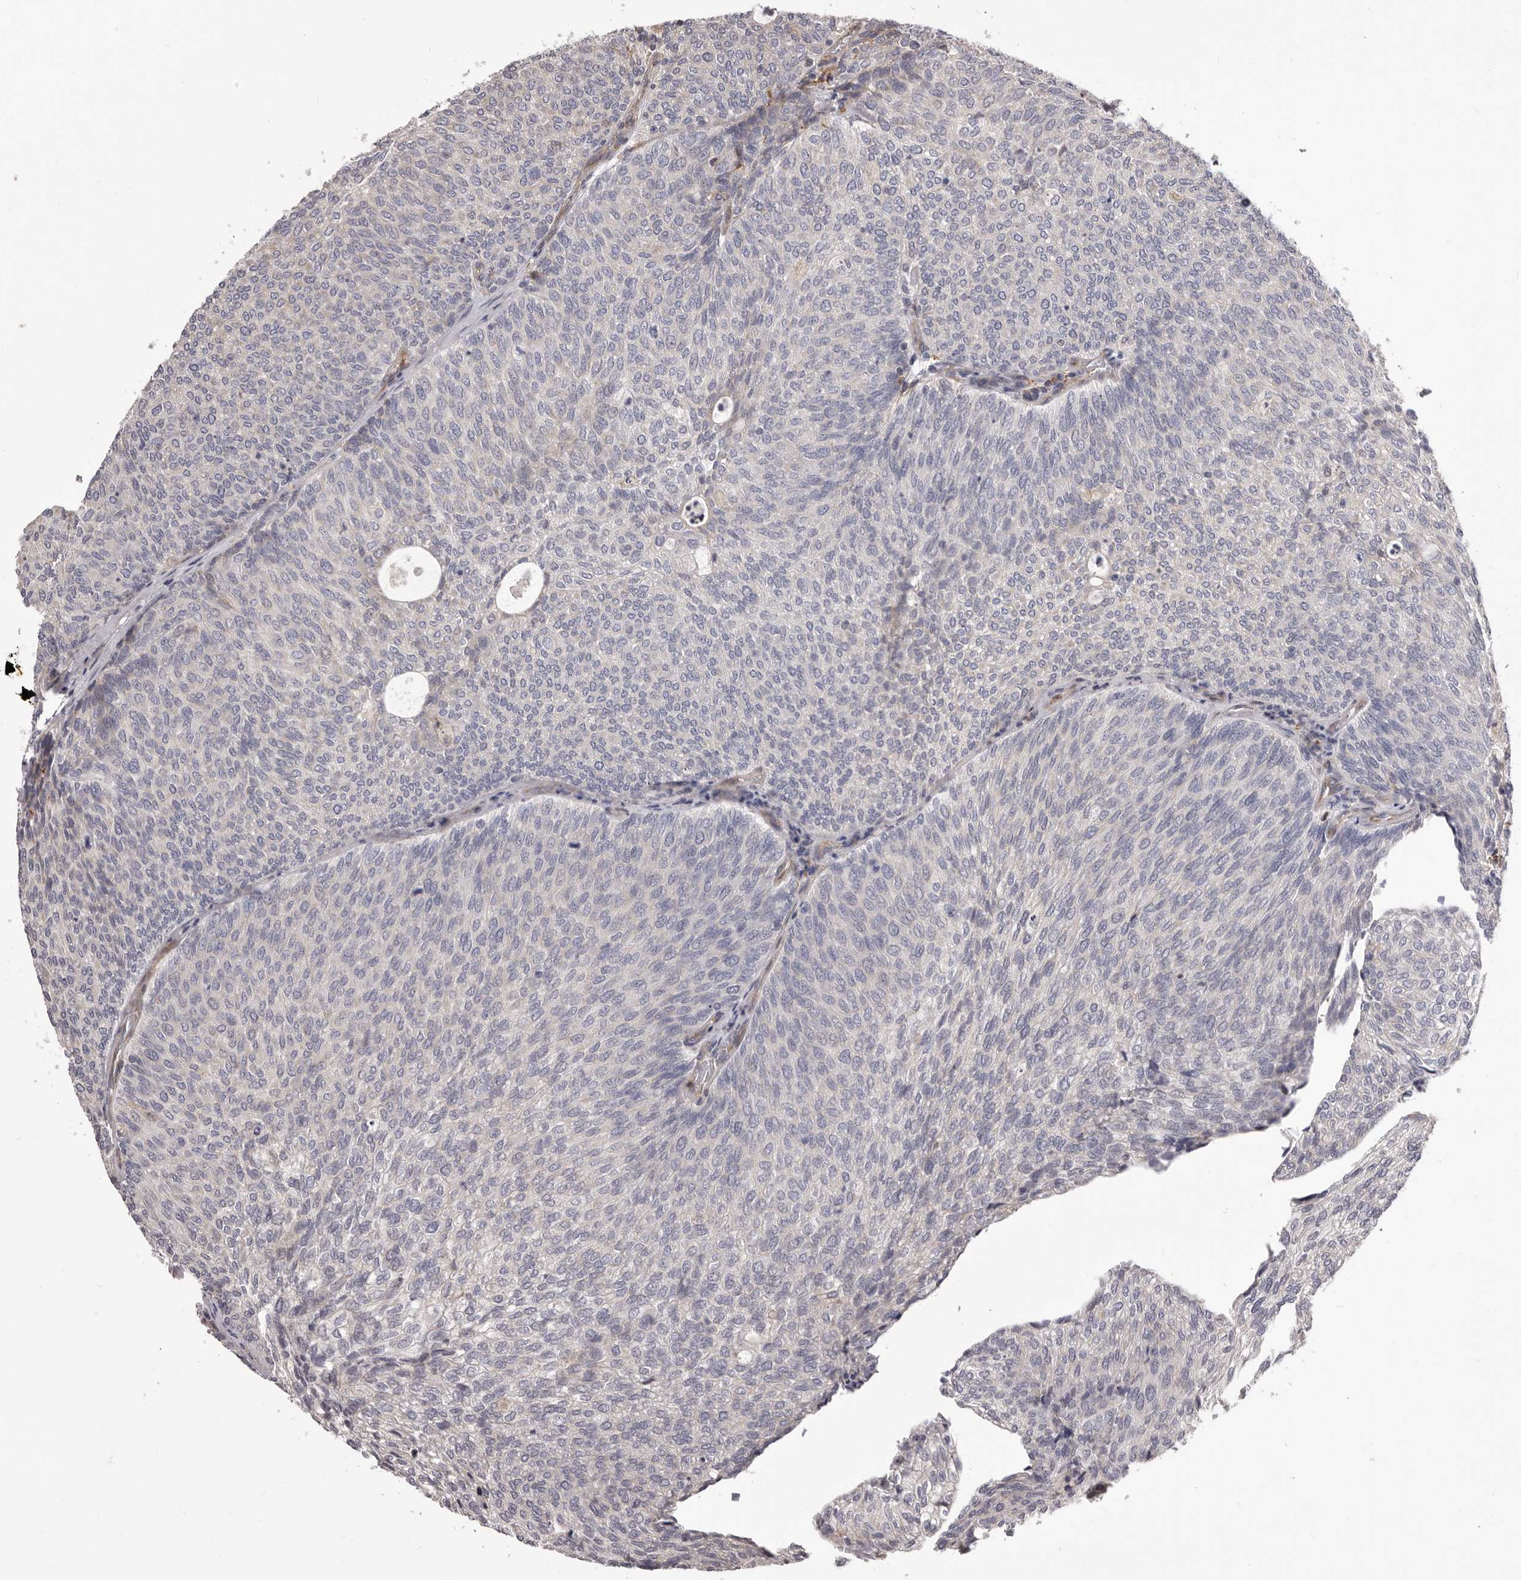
{"staining": {"intensity": "negative", "quantity": "none", "location": "none"}, "tissue": "urothelial cancer", "cell_type": "Tumor cells", "image_type": "cancer", "snomed": [{"axis": "morphology", "description": "Urothelial carcinoma, Low grade"}, {"axis": "topography", "description": "Urinary bladder"}], "caption": "The micrograph exhibits no staining of tumor cells in urothelial carcinoma (low-grade).", "gene": "ALPK1", "patient": {"sex": "female", "age": 79}}